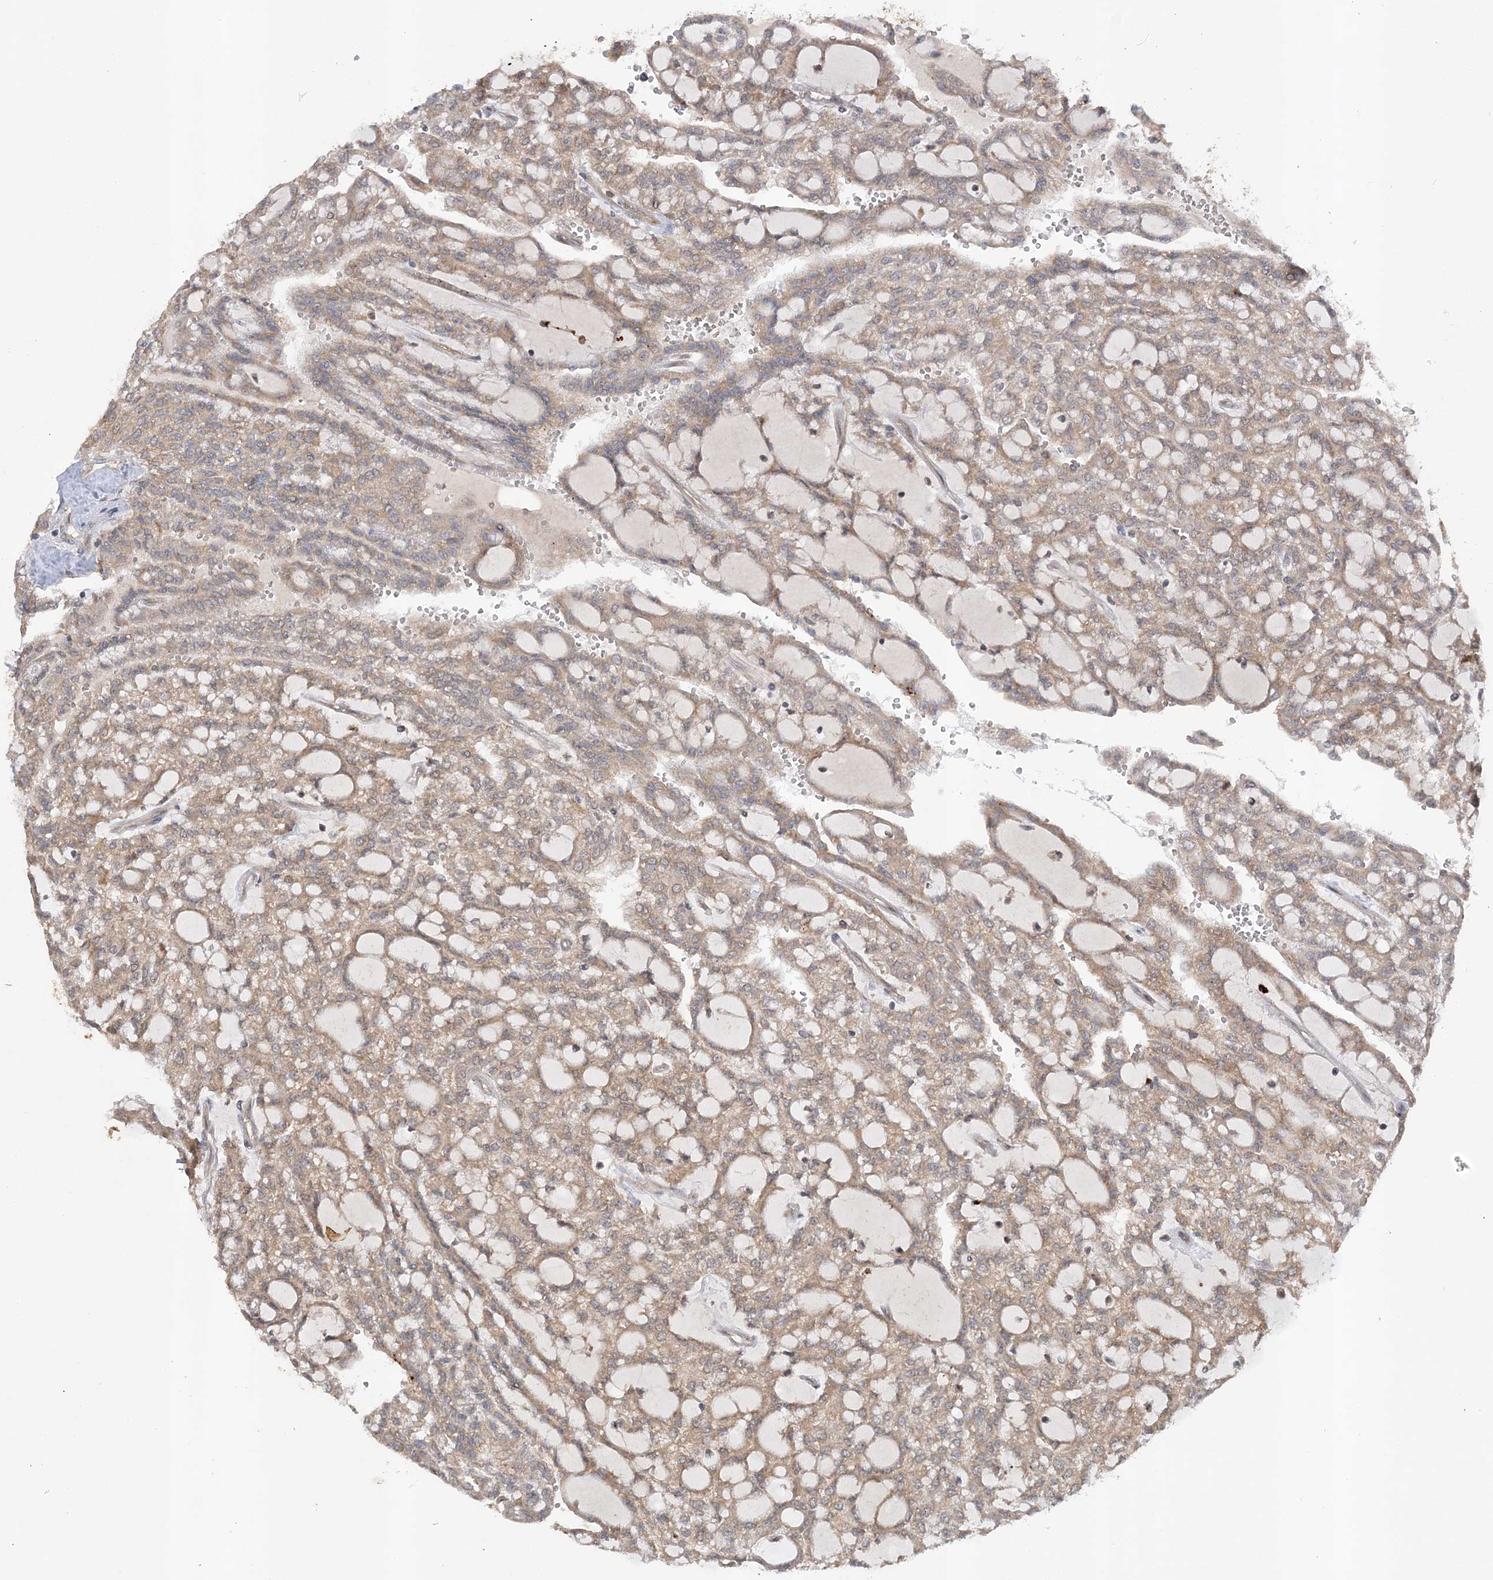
{"staining": {"intensity": "weak", "quantity": ">75%", "location": "cytoplasmic/membranous"}, "tissue": "renal cancer", "cell_type": "Tumor cells", "image_type": "cancer", "snomed": [{"axis": "morphology", "description": "Adenocarcinoma, NOS"}, {"axis": "topography", "description": "Kidney"}], "caption": "Immunohistochemical staining of renal cancer reveals weak cytoplasmic/membranous protein expression in approximately >75% of tumor cells. The staining is performed using DAB (3,3'-diaminobenzidine) brown chromogen to label protein expression. The nuclei are counter-stained blue using hematoxylin.", "gene": "MMADHC", "patient": {"sex": "male", "age": 63}}